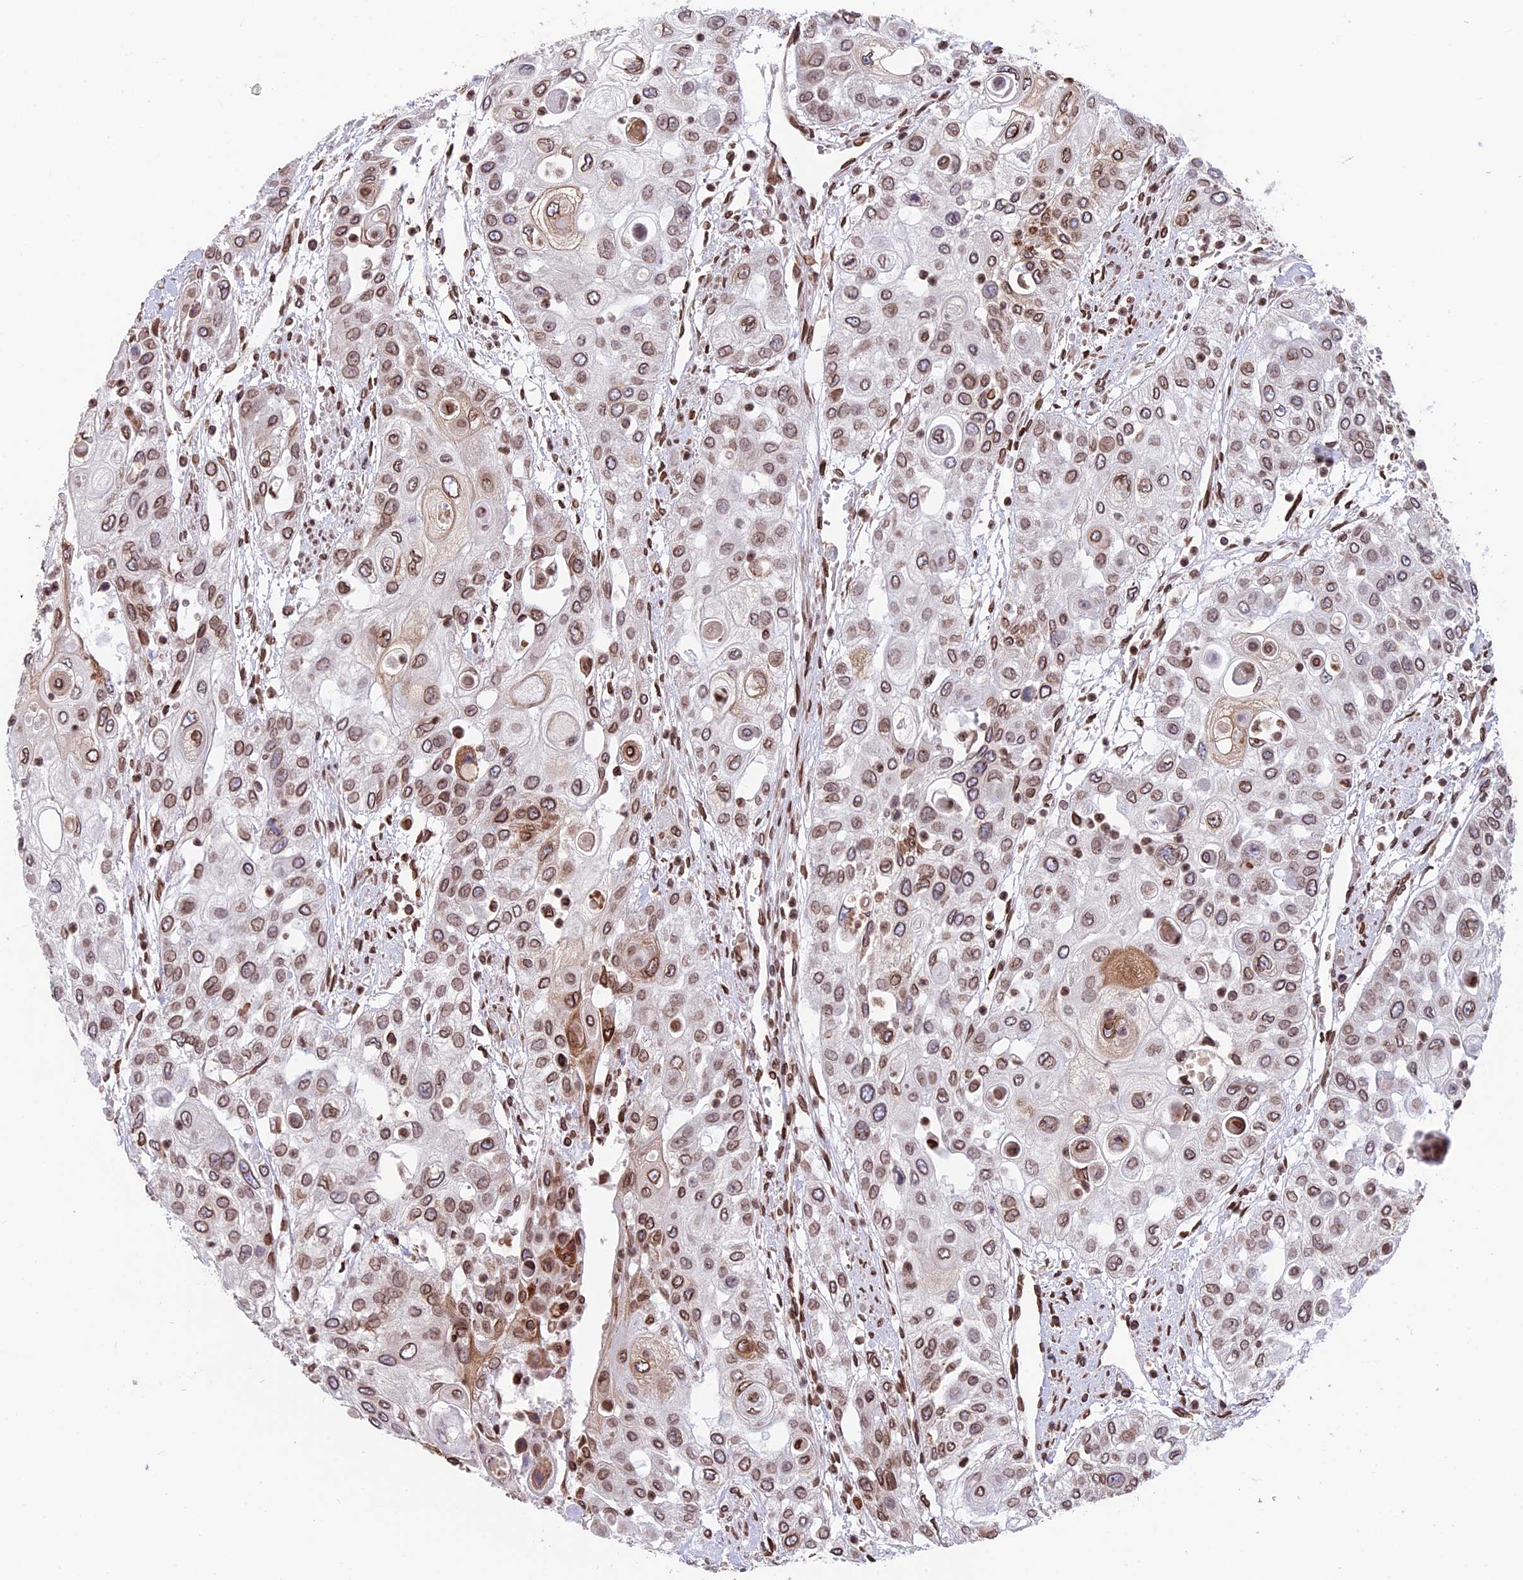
{"staining": {"intensity": "moderate", "quantity": ">75%", "location": "cytoplasmic/membranous,nuclear"}, "tissue": "urothelial cancer", "cell_type": "Tumor cells", "image_type": "cancer", "snomed": [{"axis": "morphology", "description": "Urothelial carcinoma, High grade"}, {"axis": "topography", "description": "Urinary bladder"}], "caption": "Immunohistochemical staining of urothelial cancer reveals medium levels of moderate cytoplasmic/membranous and nuclear positivity in approximately >75% of tumor cells. (brown staining indicates protein expression, while blue staining denotes nuclei).", "gene": "PTCHD4", "patient": {"sex": "female", "age": 79}}